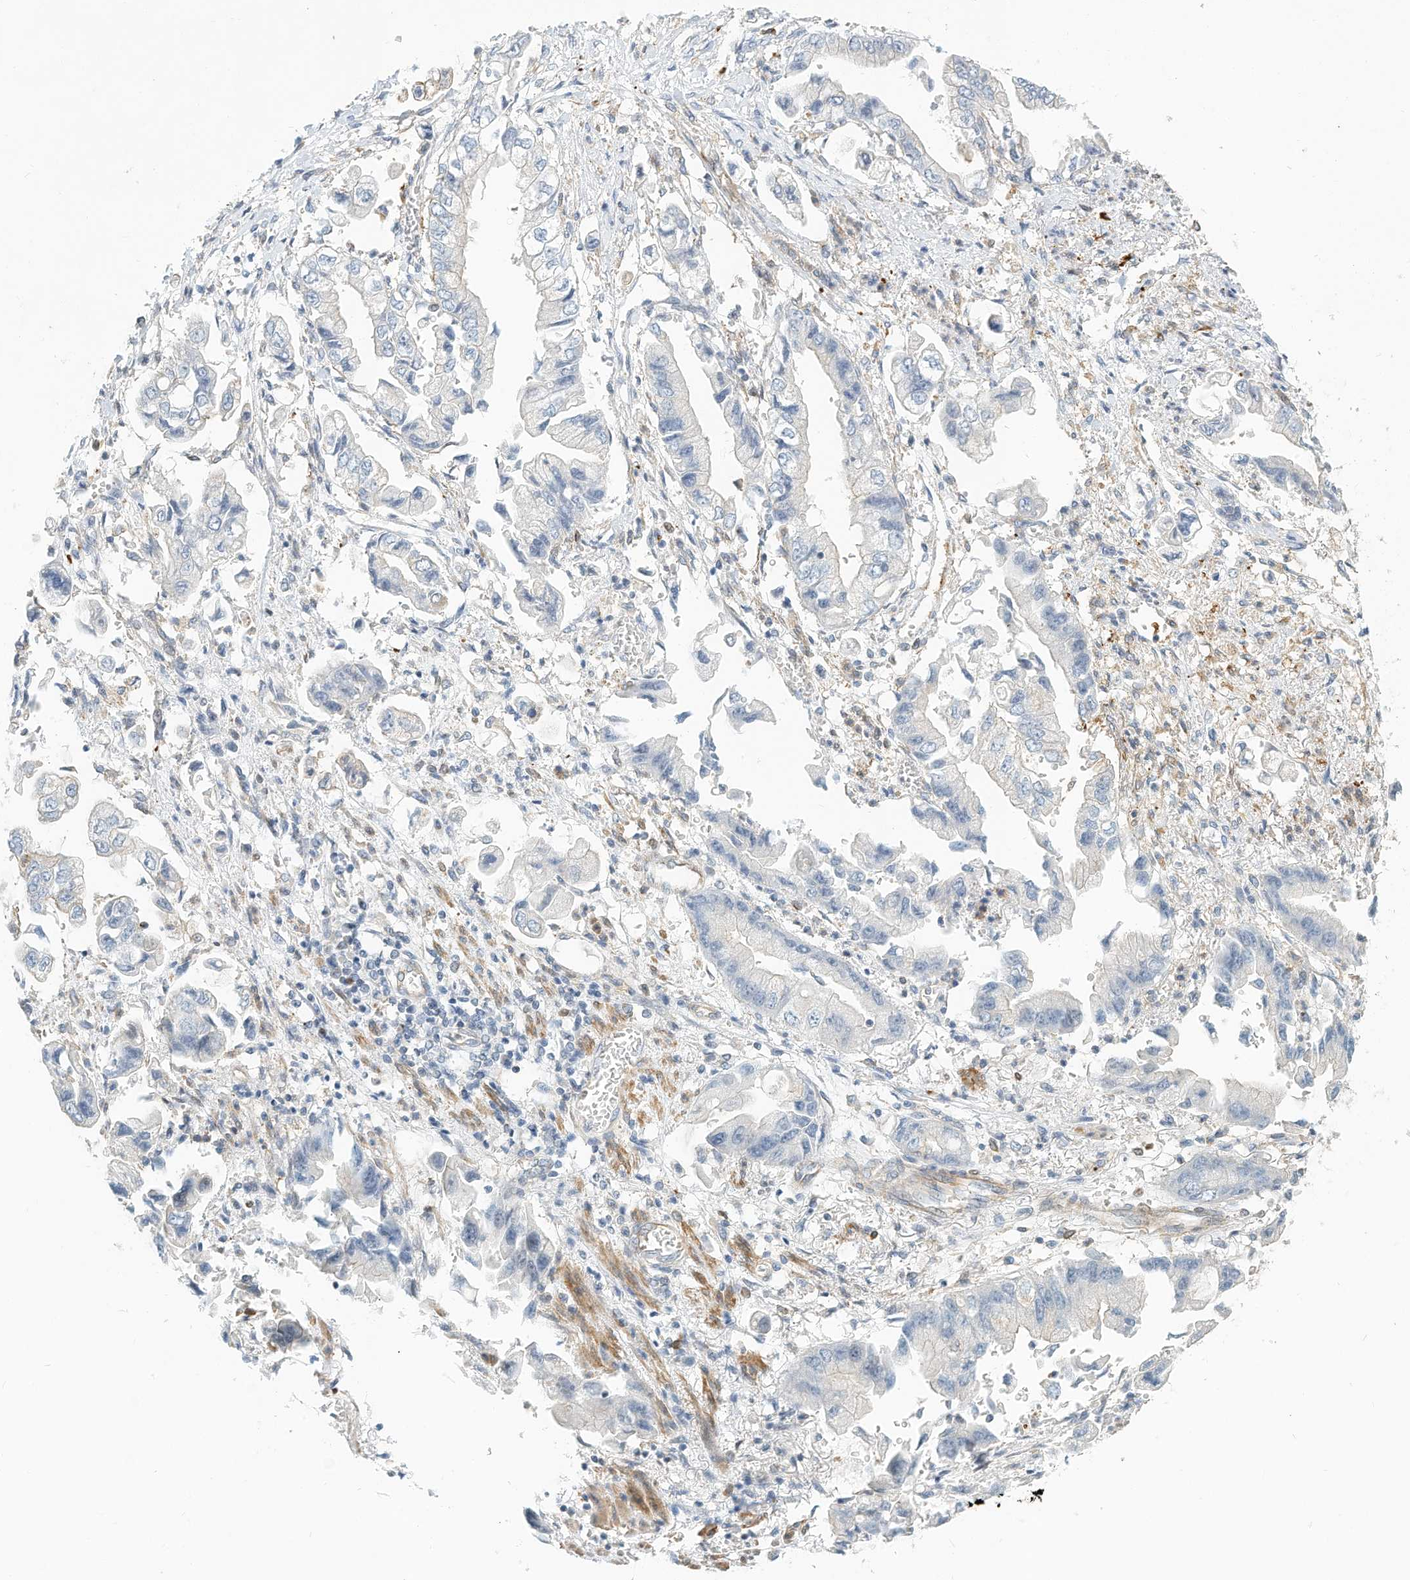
{"staining": {"intensity": "negative", "quantity": "none", "location": "none"}, "tissue": "stomach cancer", "cell_type": "Tumor cells", "image_type": "cancer", "snomed": [{"axis": "morphology", "description": "Adenocarcinoma, NOS"}, {"axis": "topography", "description": "Stomach"}], "caption": "This is a micrograph of immunohistochemistry staining of stomach cancer, which shows no positivity in tumor cells.", "gene": "MICAL1", "patient": {"sex": "male", "age": 62}}